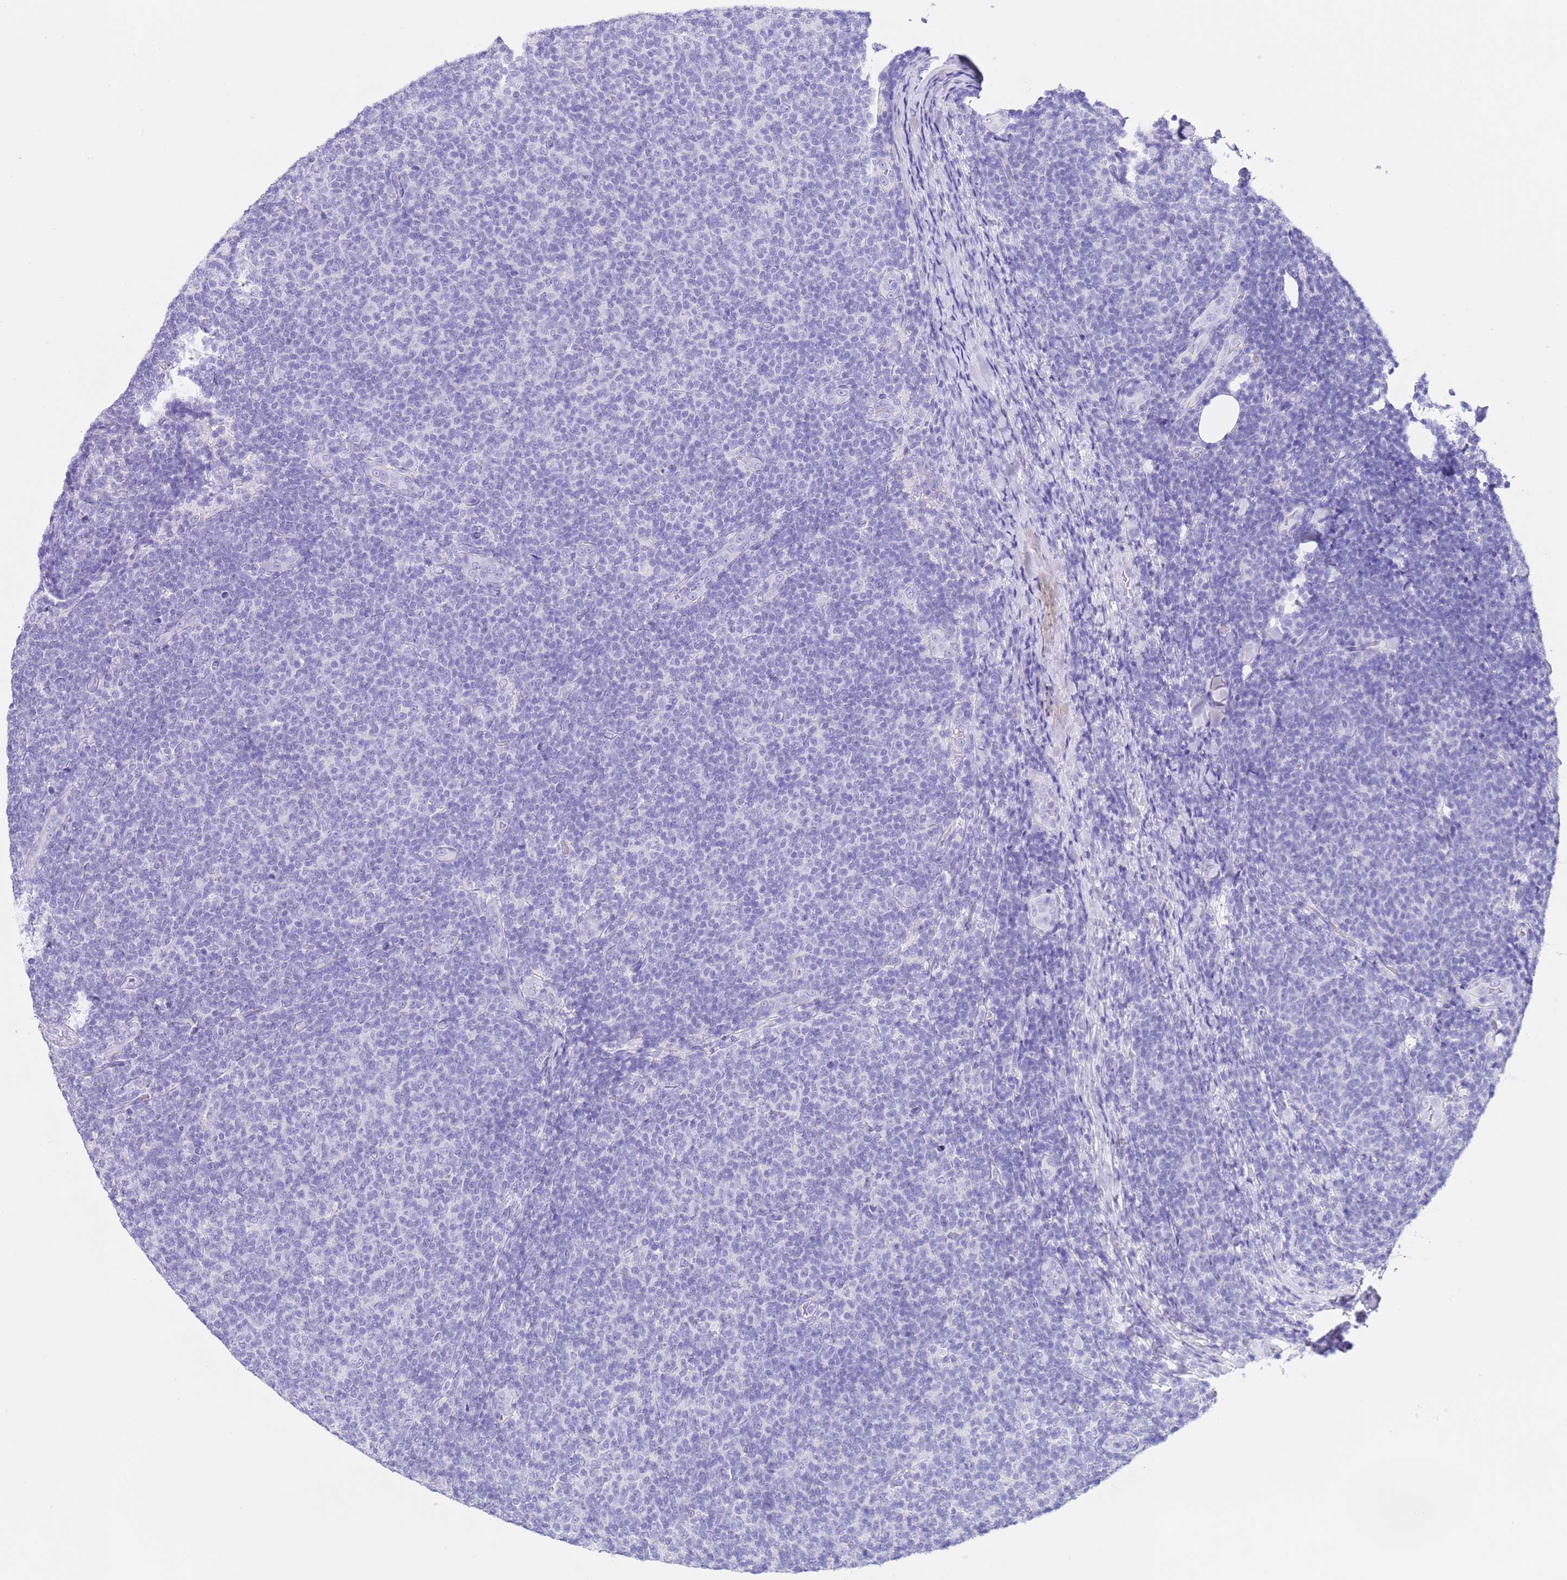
{"staining": {"intensity": "negative", "quantity": "none", "location": "none"}, "tissue": "lymphoma", "cell_type": "Tumor cells", "image_type": "cancer", "snomed": [{"axis": "morphology", "description": "Malignant lymphoma, non-Hodgkin's type, Low grade"}, {"axis": "topography", "description": "Lymph node"}], "caption": "An immunohistochemistry (IHC) photomicrograph of low-grade malignant lymphoma, non-Hodgkin's type is shown. There is no staining in tumor cells of low-grade malignant lymphoma, non-Hodgkin's type.", "gene": "CPB1", "patient": {"sex": "male", "age": 66}}